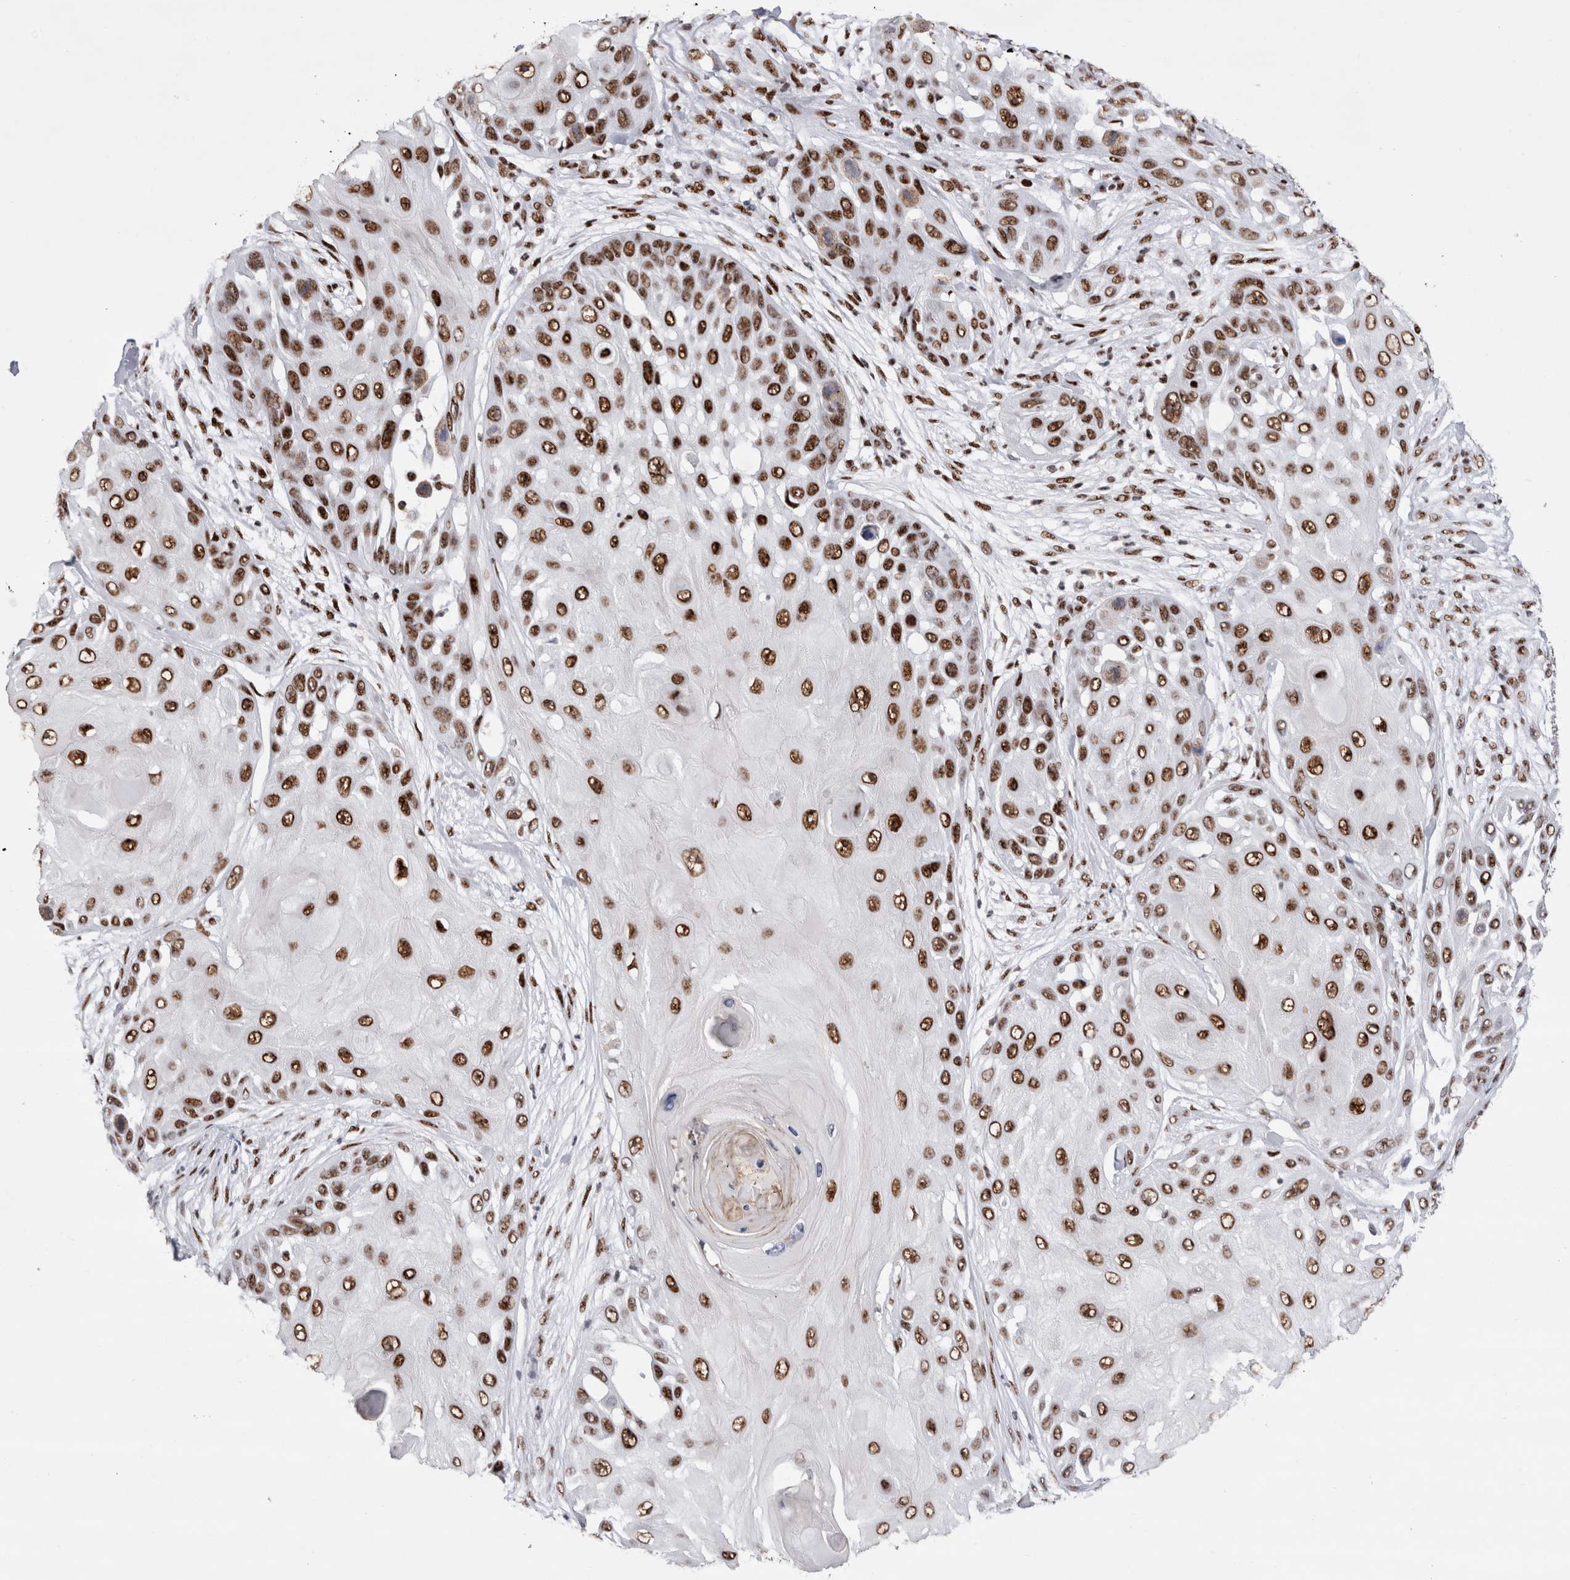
{"staining": {"intensity": "strong", "quantity": ">75%", "location": "nuclear"}, "tissue": "skin cancer", "cell_type": "Tumor cells", "image_type": "cancer", "snomed": [{"axis": "morphology", "description": "Squamous cell carcinoma, NOS"}, {"axis": "topography", "description": "Skin"}], "caption": "Strong nuclear expression is seen in approximately >75% of tumor cells in skin cancer (squamous cell carcinoma). (DAB = brown stain, brightfield microscopy at high magnification).", "gene": "RBM6", "patient": {"sex": "female", "age": 44}}